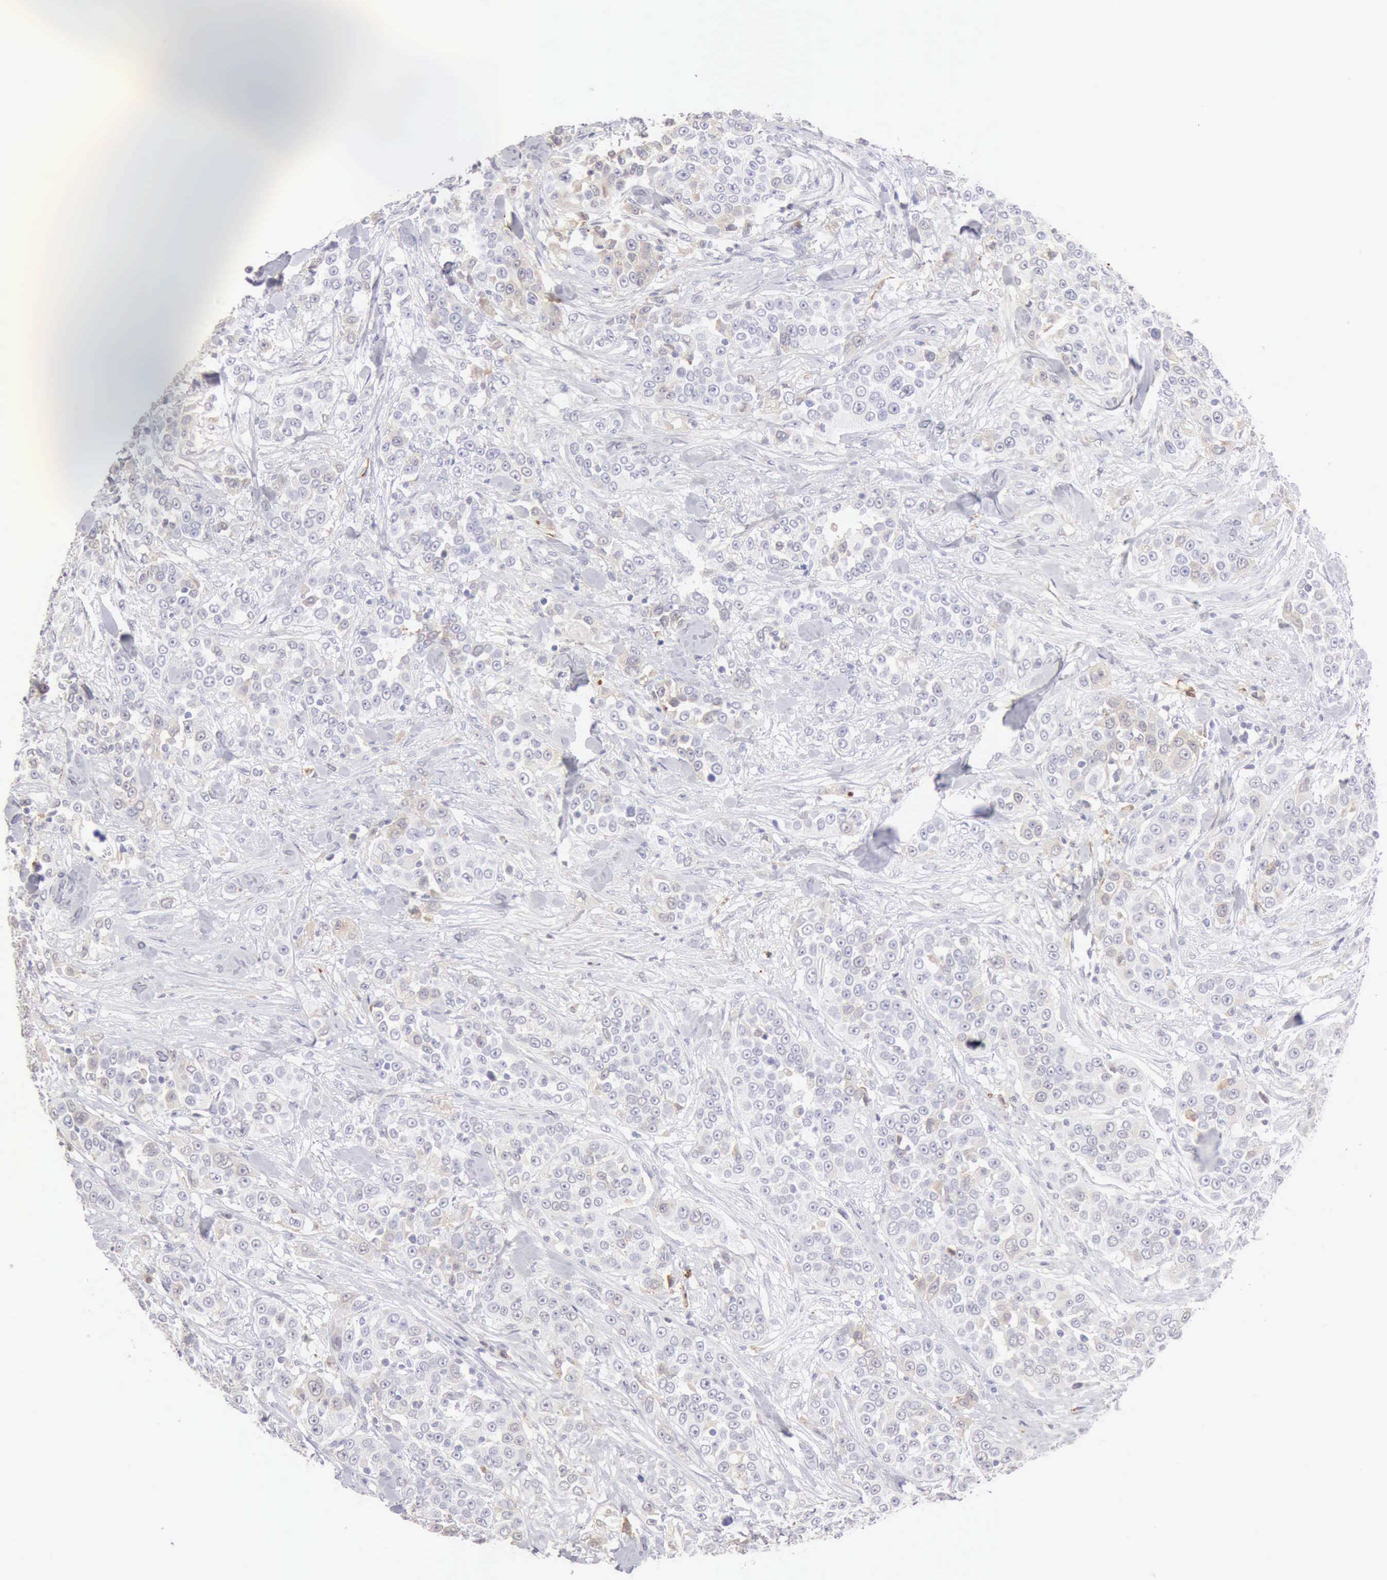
{"staining": {"intensity": "negative", "quantity": "none", "location": "none"}, "tissue": "urothelial cancer", "cell_type": "Tumor cells", "image_type": "cancer", "snomed": [{"axis": "morphology", "description": "Urothelial carcinoma, High grade"}, {"axis": "topography", "description": "Urinary bladder"}], "caption": "IHC photomicrograph of urothelial cancer stained for a protein (brown), which reveals no expression in tumor cells. (DAB (3,3'-diaminobenzidine) IHC visualized using brightfield microscopy, high magnification).", "gene": "RNASE1", "patient": {"sex": "female", "age": 80}}